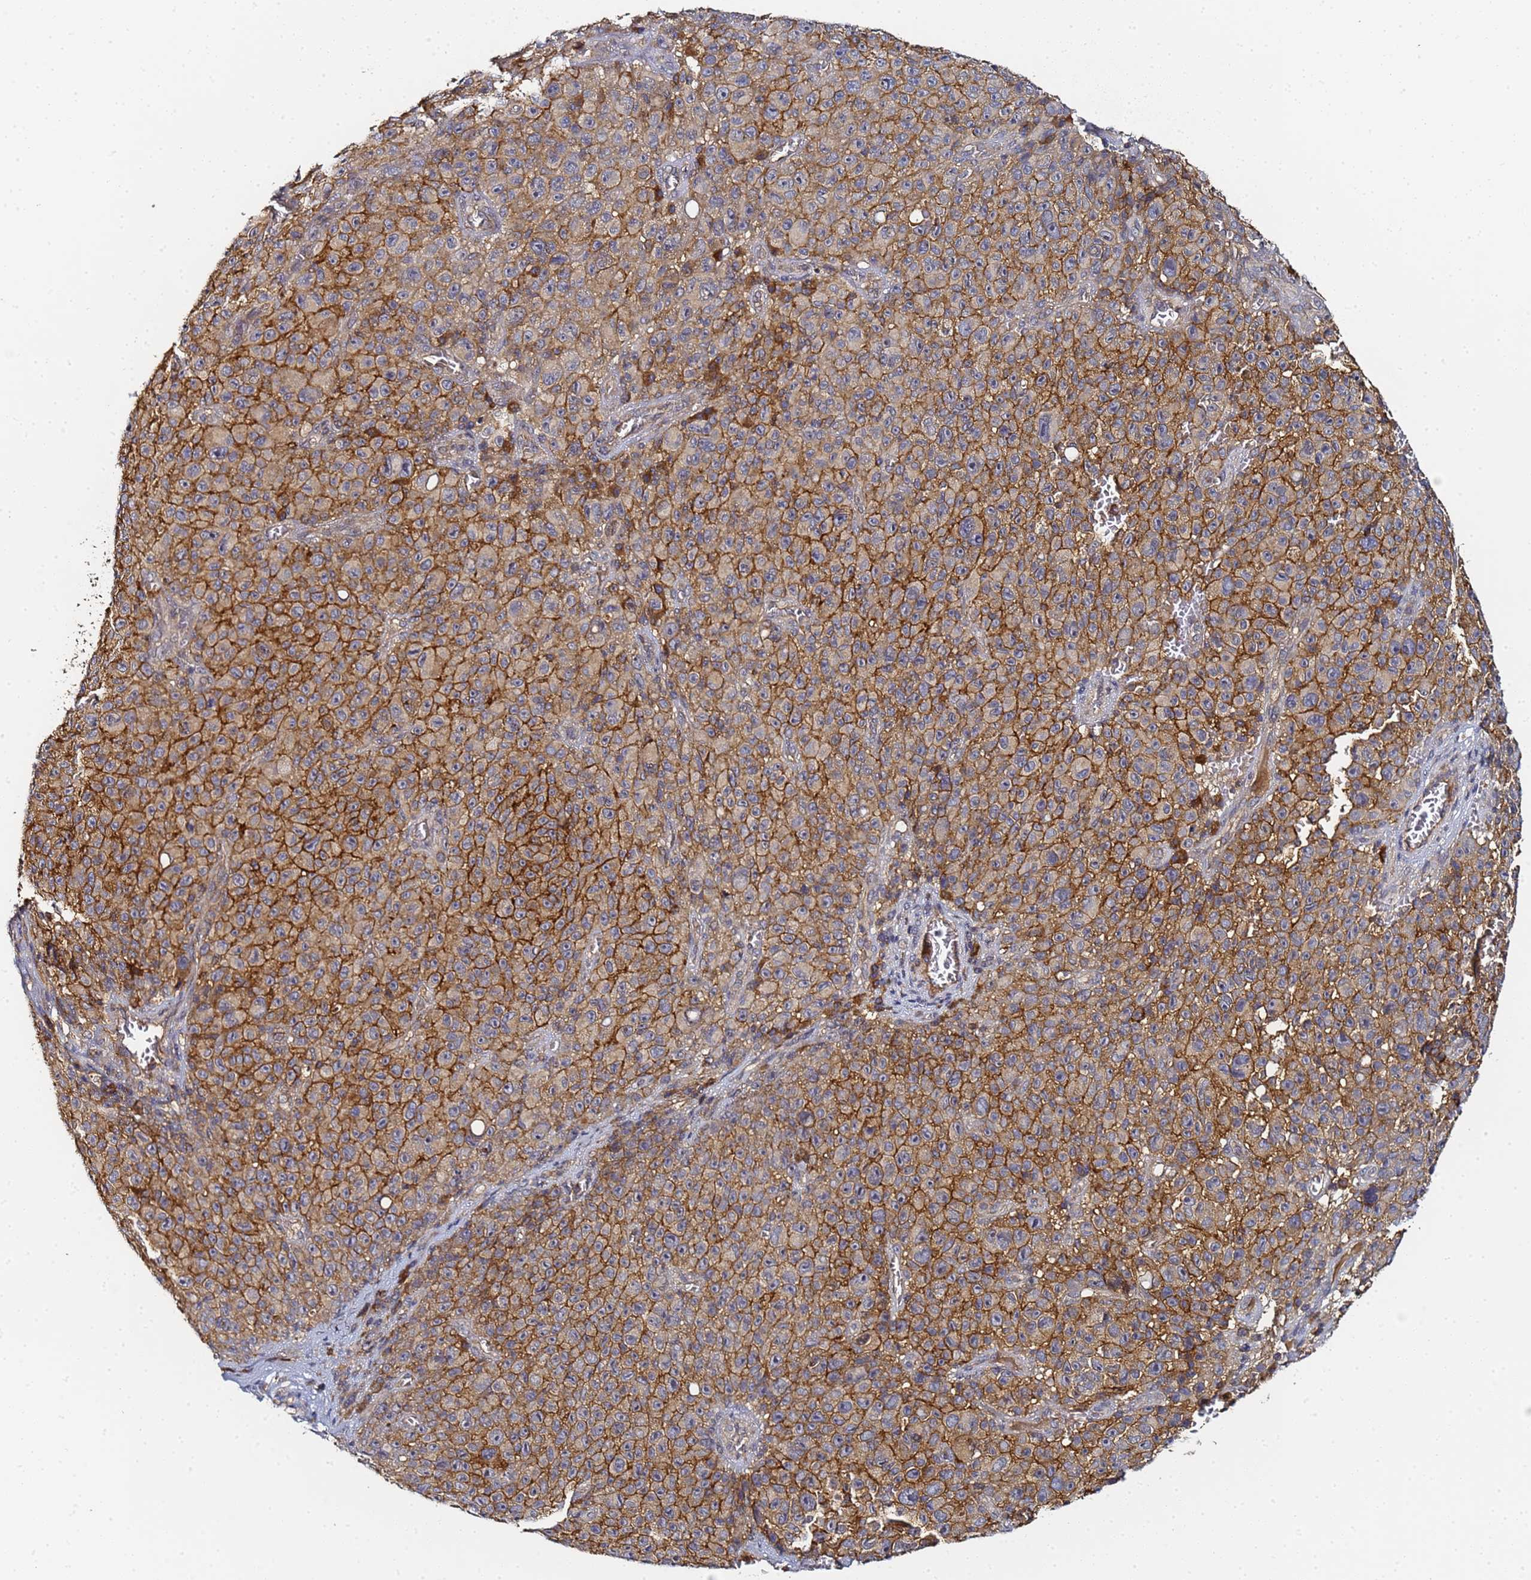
{"staining": {"intensity": "moderate", "quantity": ">75%", "location": "cytoplasmic/membranous"}, "tissue": "melanoma", "cell_type": "Tumor cells", "image_type": "cancer", "snomed": [{"axis": "morphology", "description": "Malignant melanoma, NOS"}, {"axis": "topography", "description": "Skin"}], "caption": "This is a micrograph of immunohistochemistry (IHC) staining of malignant melanoma, which shows moderate expression in the cytoplasmic/membranous of tumor cells.", "gene": "LRRC69", "patient": {"sex": "female", "age": 82}}